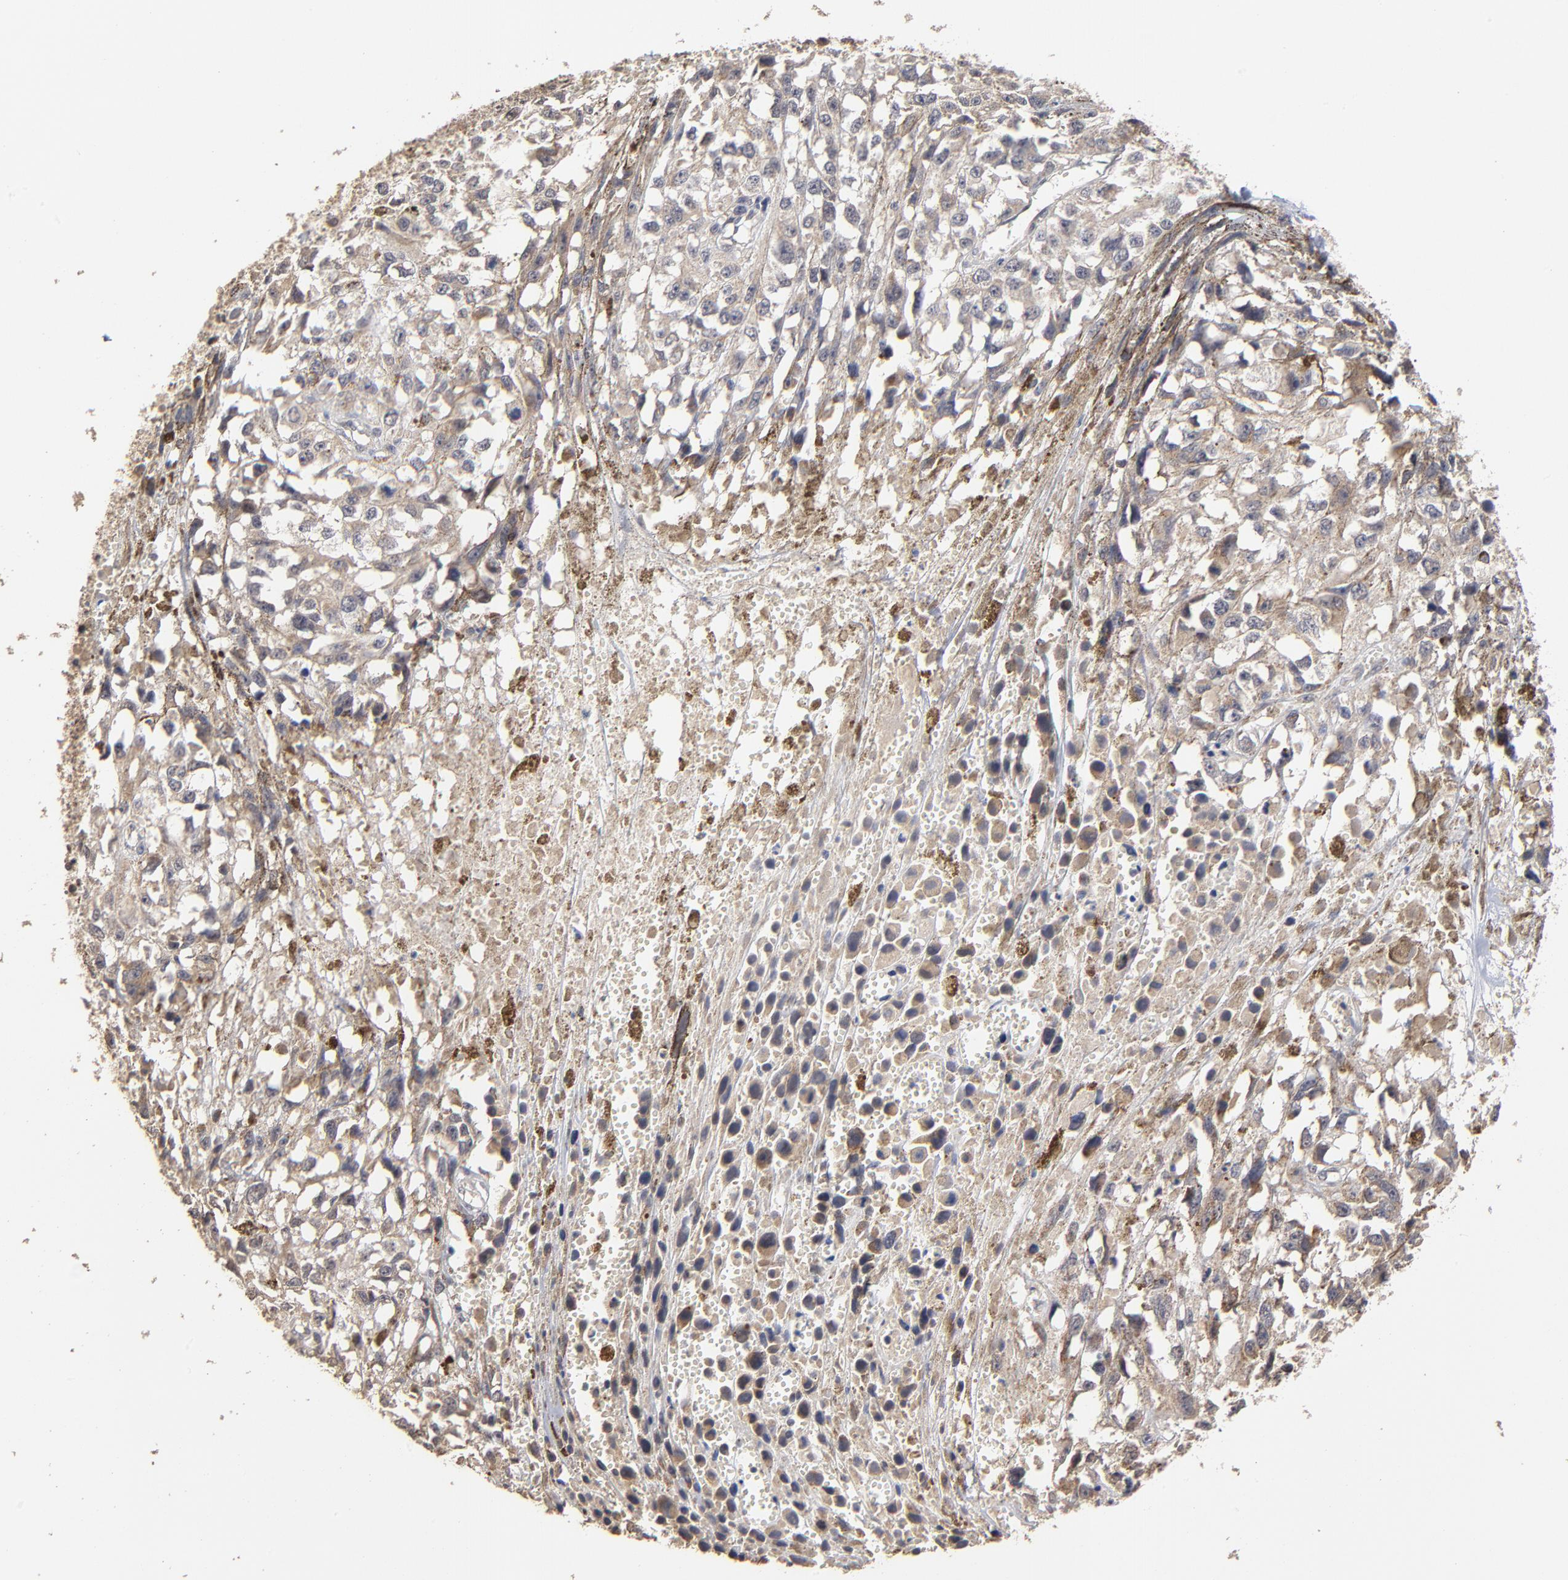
{"staining": {"intensity": "moderate", "quantity": "25%-75%", "location": "cytoplasmic/membranous"}, "tissue": "melanoma", "cell_type": "Tumor cells", "image_type": "cancer", "snomed": [{"axis": "morphology", "description": "Malignant melanoma, Metastatic site"}, {"axis": "topography", "description": "Lymph node"}], "caption": "The image displays a brown stain indicating the presence of a protein in the cytoplasmic/membranous of tumor cells in melanoma. (DAB IHC with brightfield microscopy, high magnification).", "gene": "ASB8", "patient": {"sex": "male", "age": 59}}